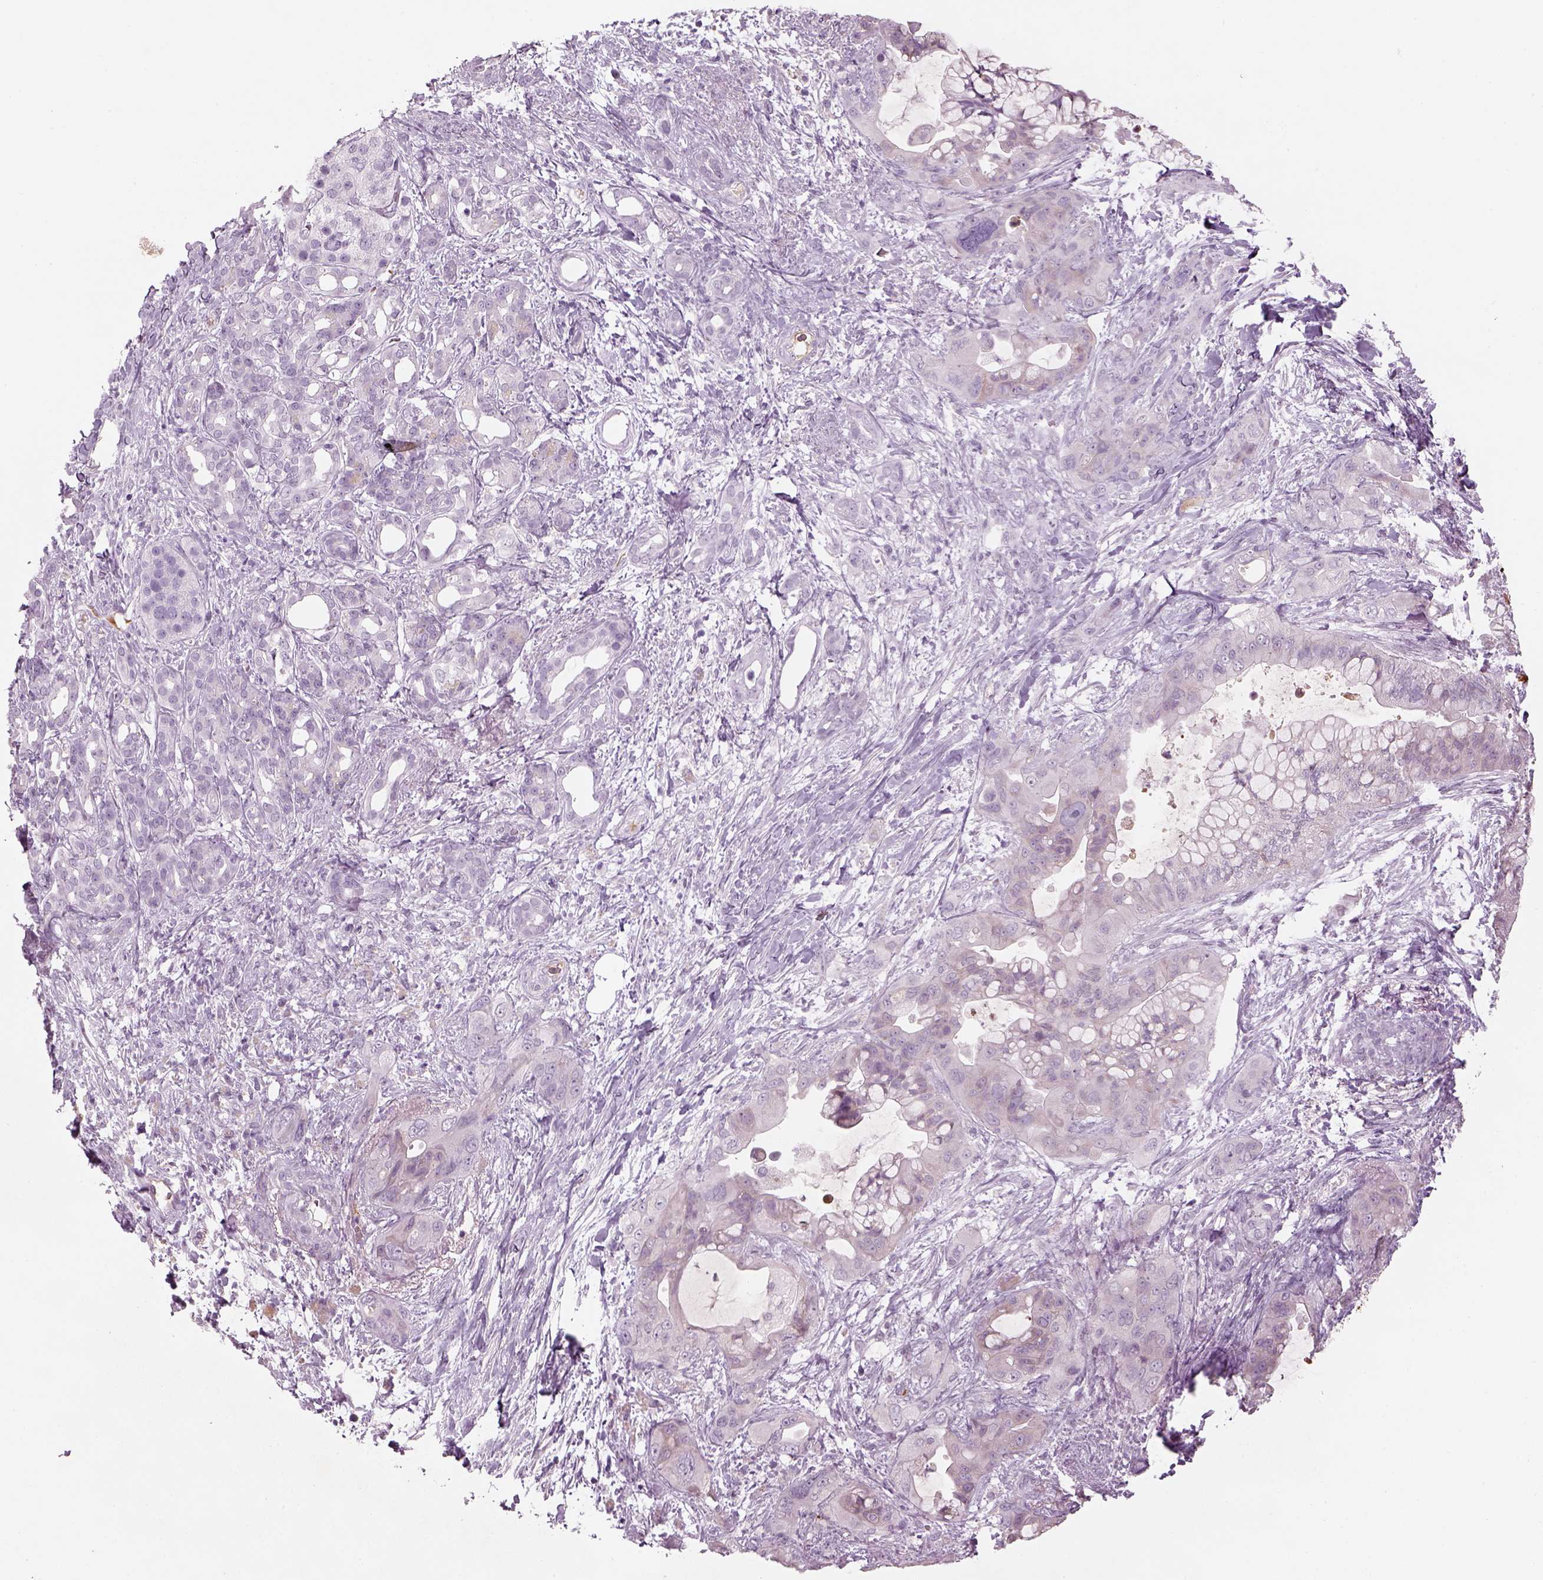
{"staining": {"intensity": "negative", "quantity": "none", "location": "none"}, "tissue": "pancreatic cancer", "cell_type": "Tumor cells", "image_type": "cancer", "snomed": [{"axis": "morphology", "description": "Adenocarcinoma, NOS"}, {"axis": "topography", "description": "Pancreas"}], "caption": "Immunohistochemistry of human pancreatic cancer demonstrates no staining in tumor cells.", "gene": "PABPC1L2B", "patient": {"sex": "male", "age": 71}}